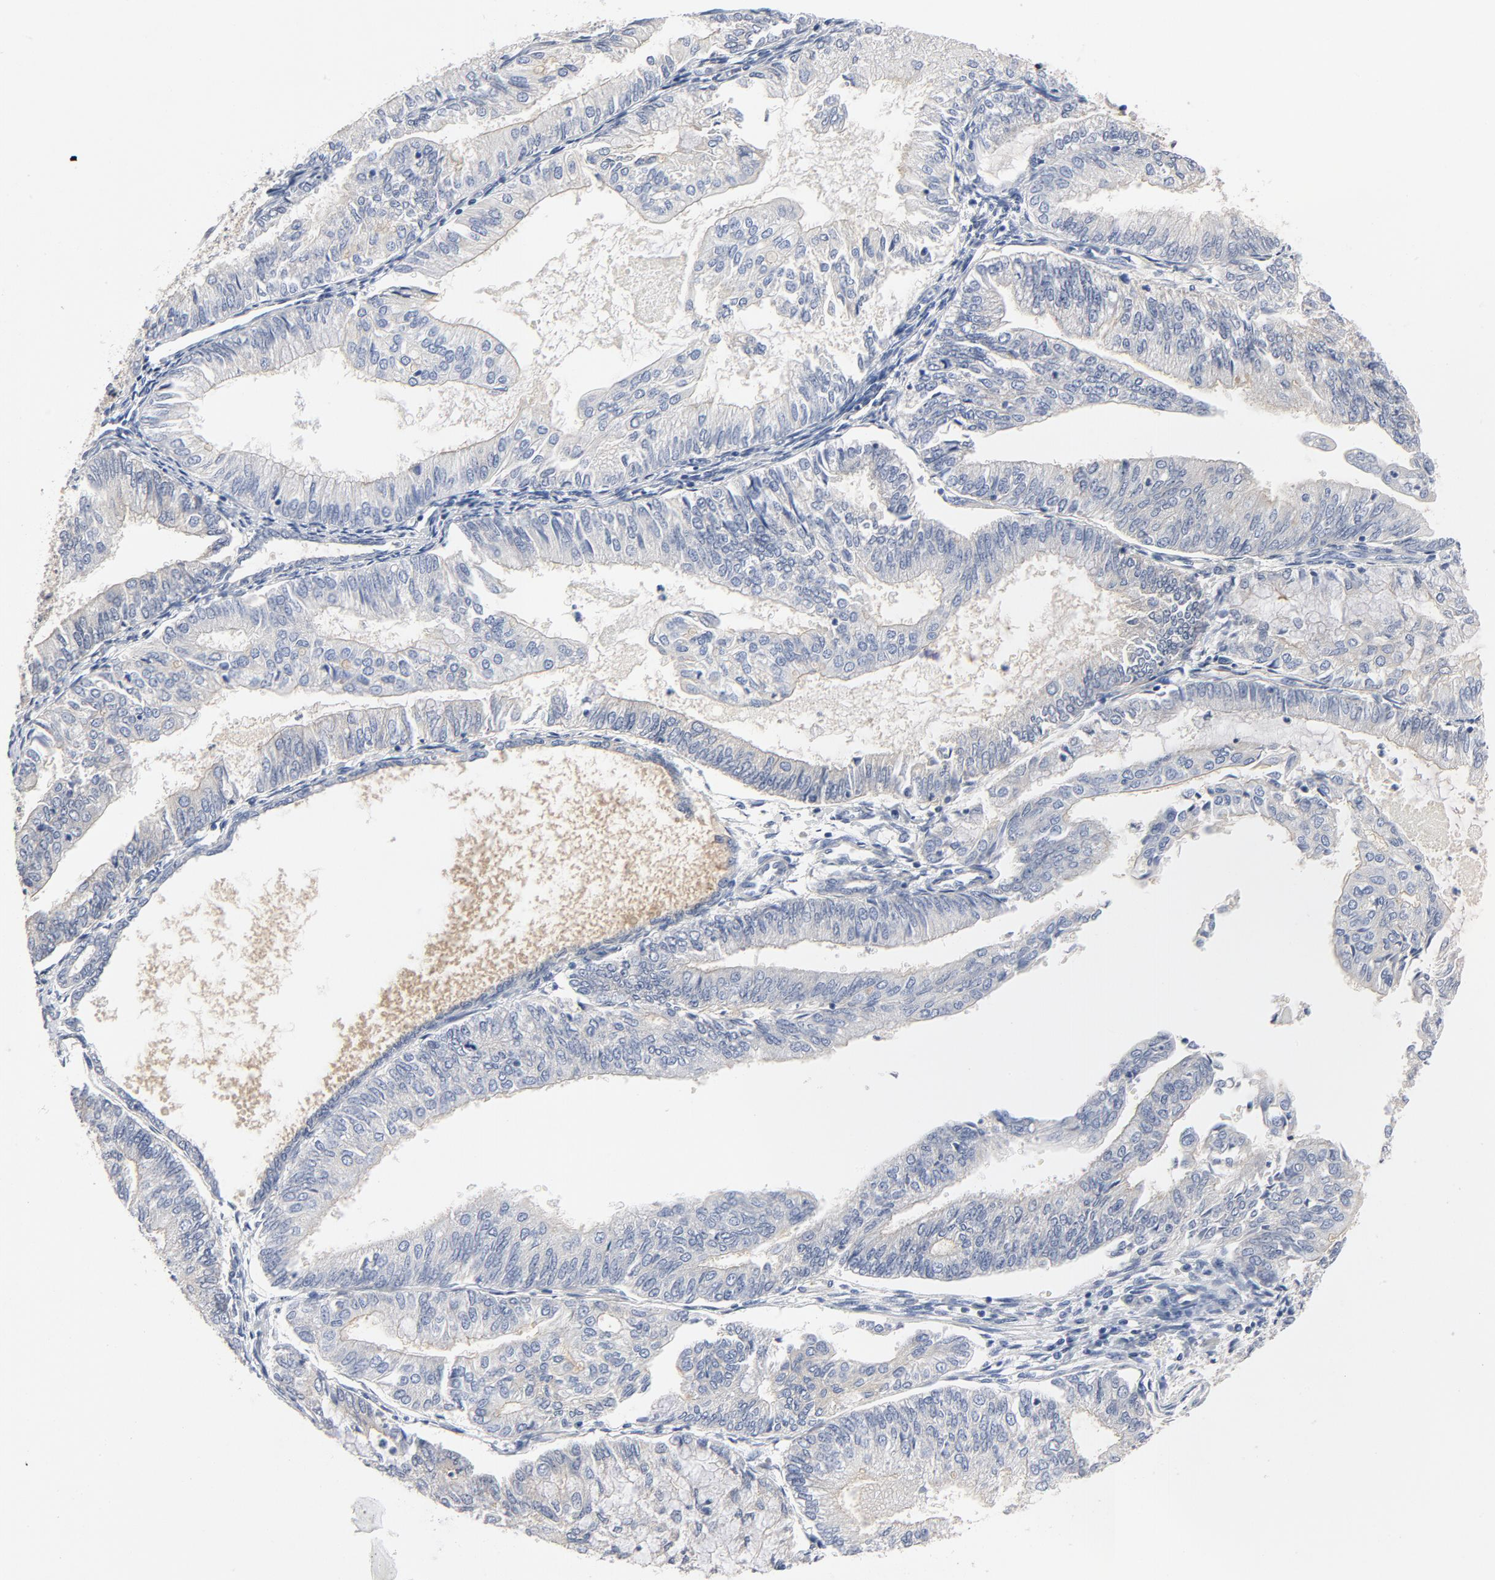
{"staining": {"intensity": "weak", "quantity": "25%-75%", "location": "cytoplasmic/membranous"}, "tissue": "endometrial cancer", "cell_type": "Tumor cells", "image_type": "cancer", "snomed": [{"axis": "morphology", "description": "Adenocarcinoma, NOS"}, {"axis": "topography", "description": "Endometrium"}], "caption": "Human adenocarcinoma (endometrial) stained with a protein marker demonstrates weak staining in tumor cells.", "gene": "SRC", "patient": {"sex": "female", "age": 59}}